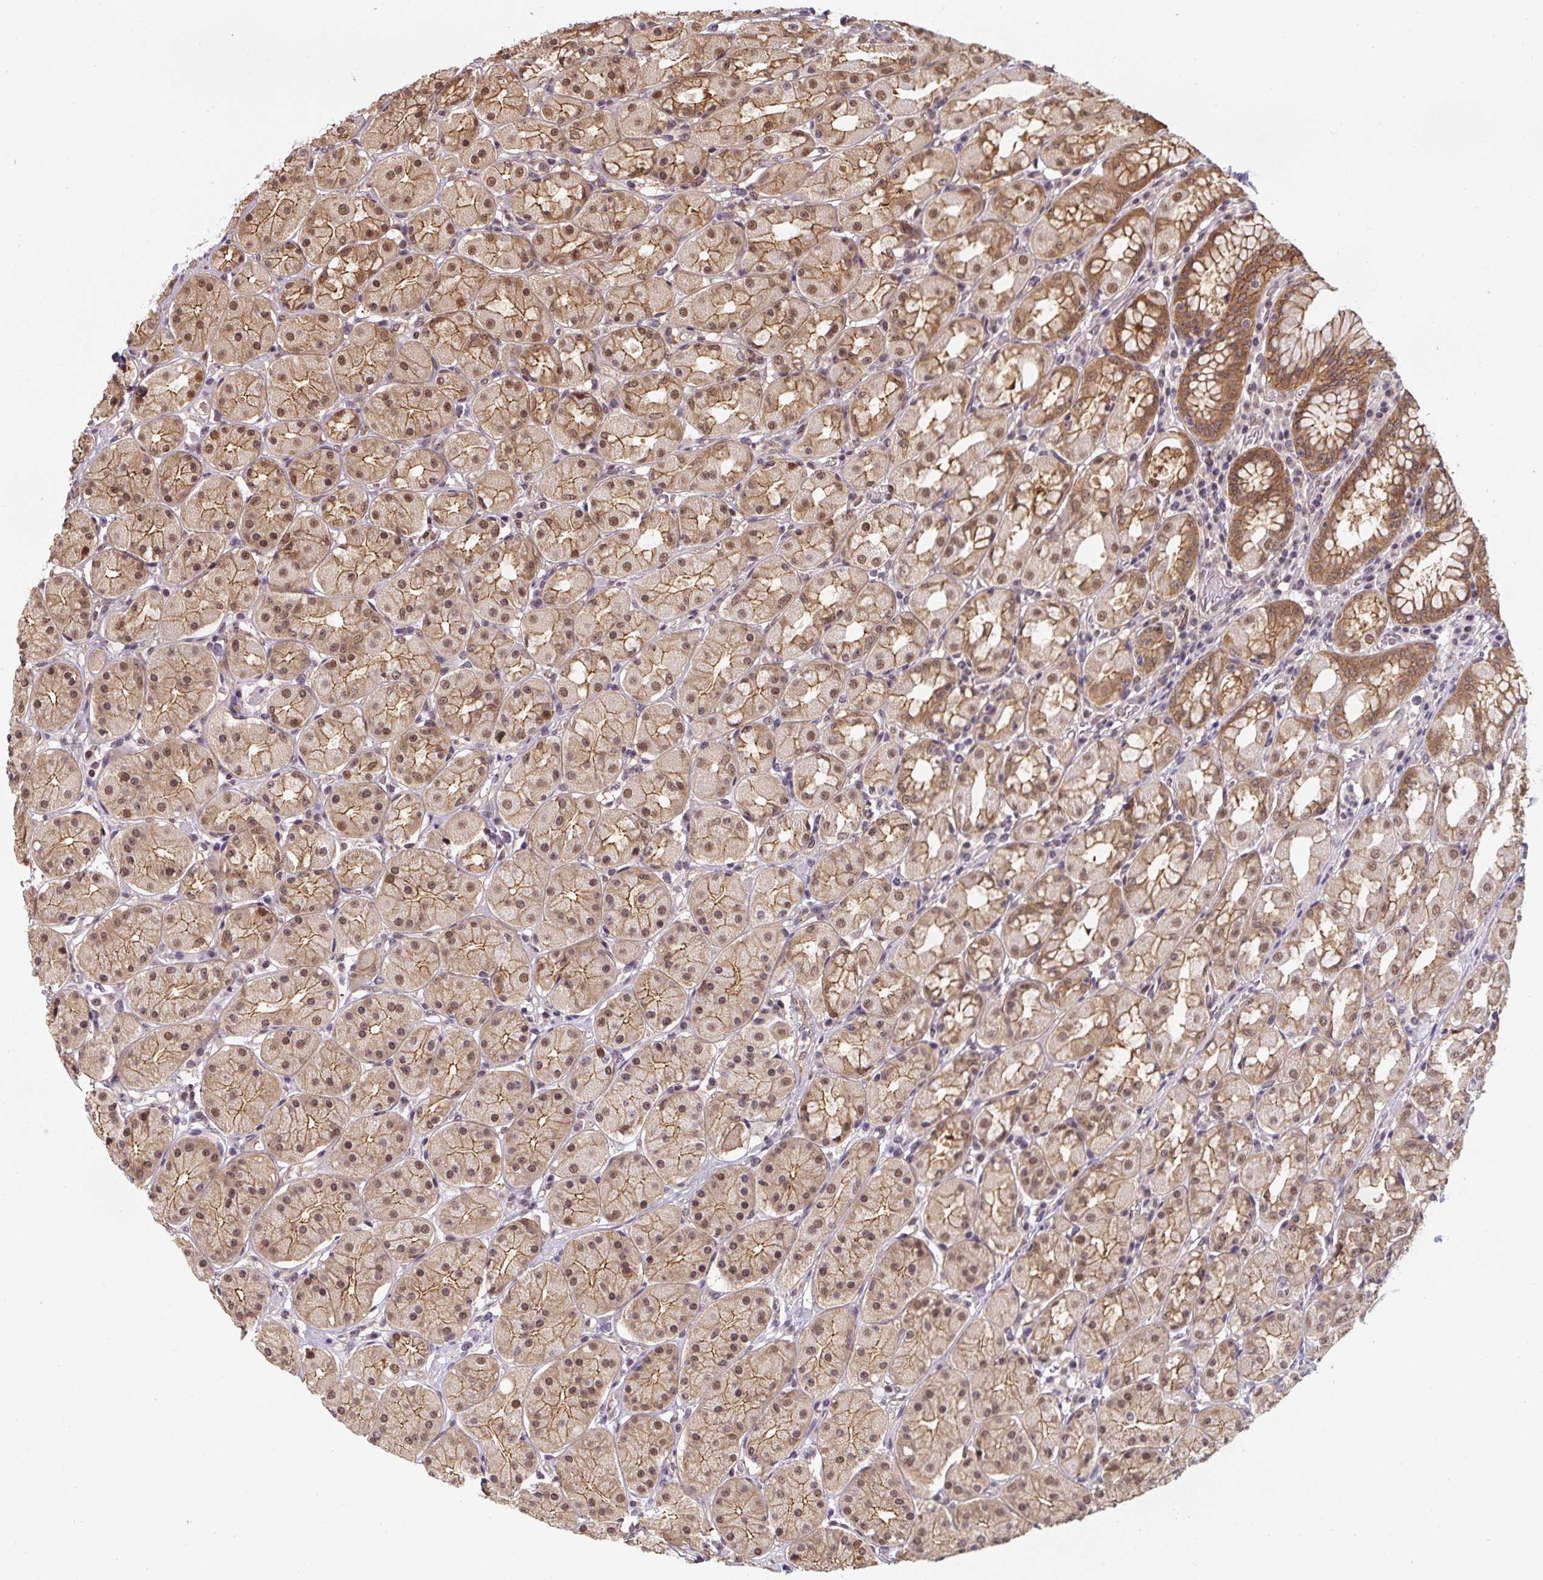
{"staining": {"intensity": "moderate", "quantity": ">75%", "location": "cytoplasmic/membranous,nuclear"}, "tissue": "stomach", "cell_type": "Glandular cells", "image_type": "normal", "snomed": [{"axis": "morphology", "description": "Normal tissue, NOS"}, {"axis": "topography", "description": "Stomach"}, {"axis": "topography", "description": "Stomach, lower"}], "caption": "Glandular cells show moderate cytoplasmic/membranous,nuclear staining in about >75% of cells in normal stomach. Immunohistochemistry stains the protein of interest in brown and the nuclei are stained blue.", "gene": "ST13", "patient": {"sex": "female", "age": 56}}